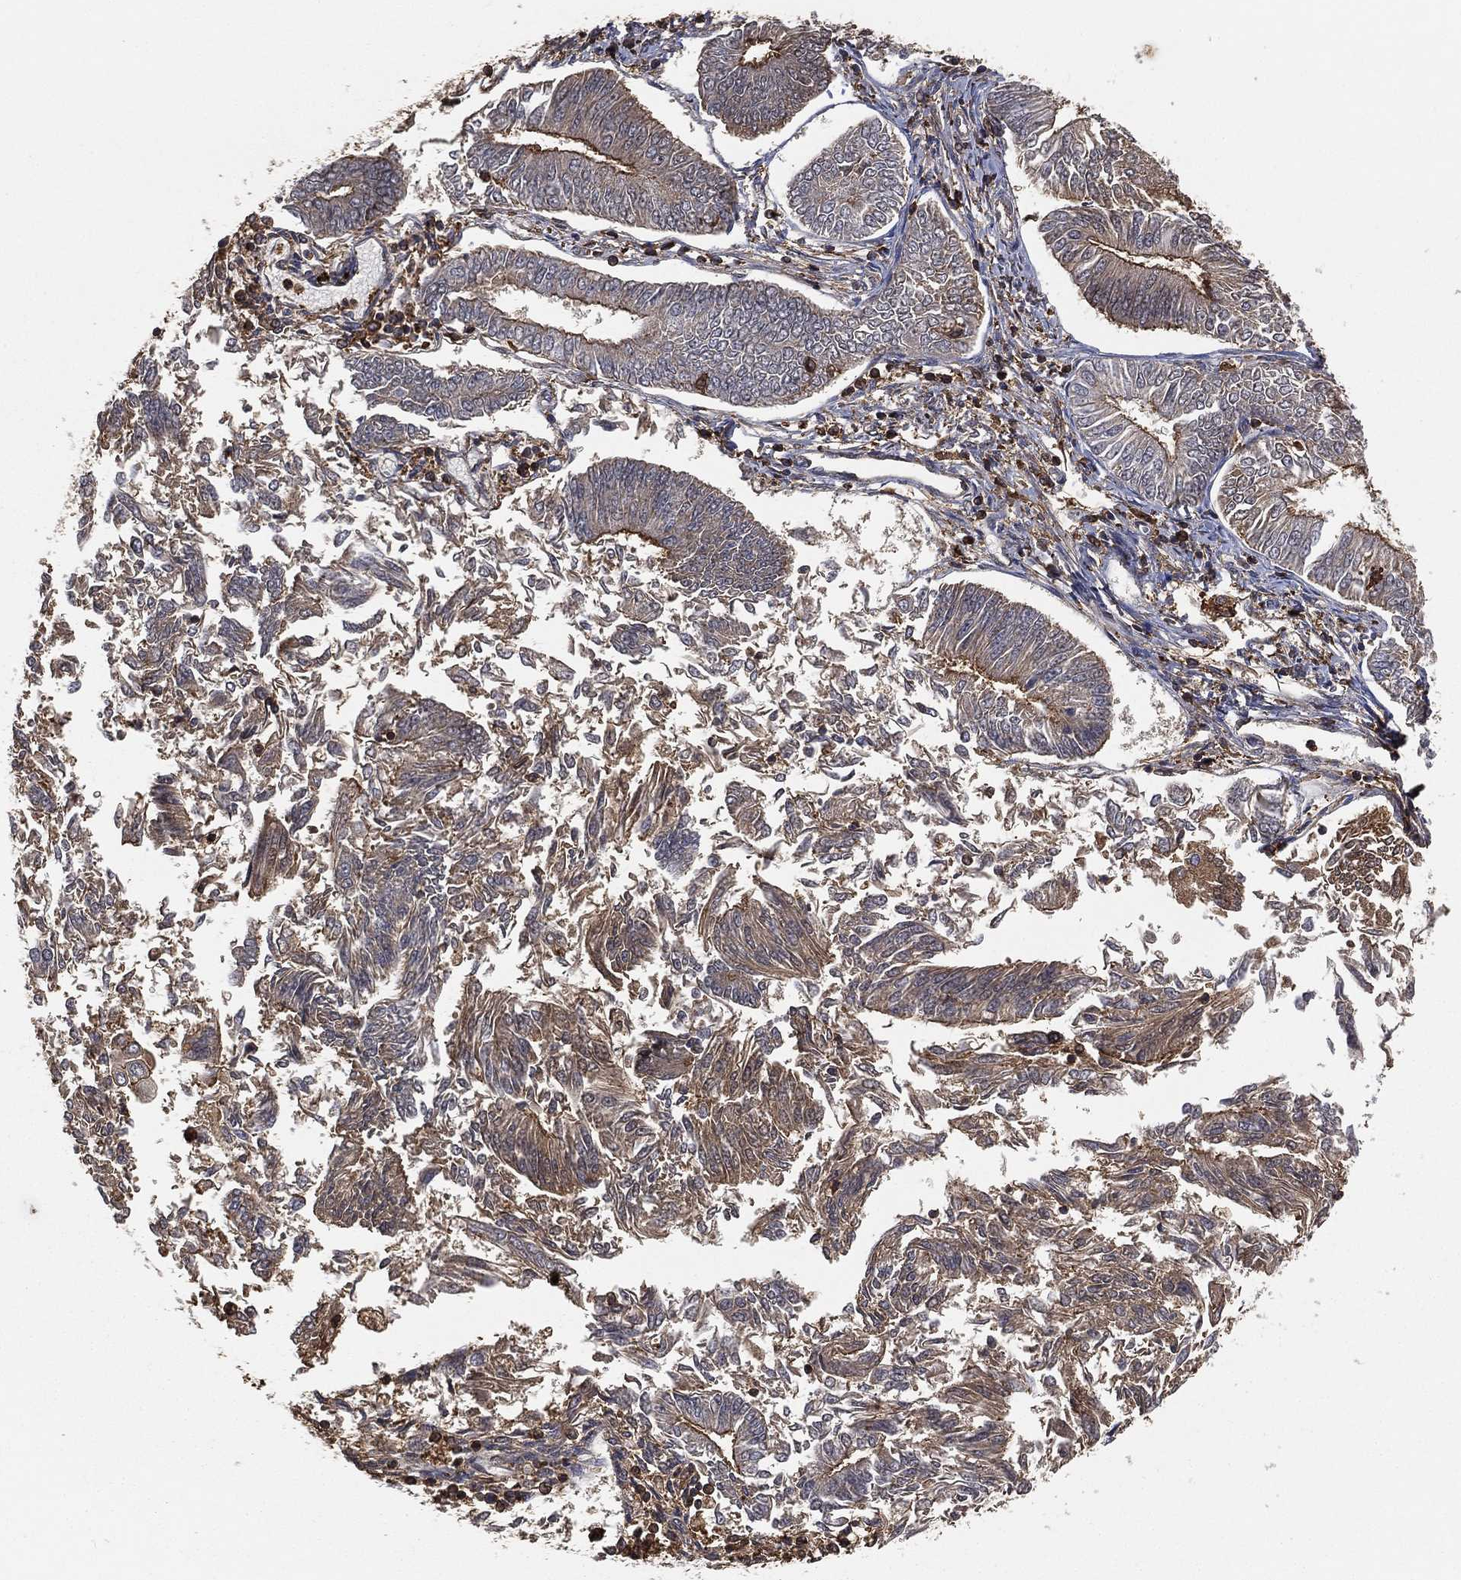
{"staining": {"intensity": "weak", "quantity": "<25%", "location": "cytoplasmic/membranous"}, "tissue": "endometrial cancer", "cell_type": "Tumor cells", "image_type": "cancer", "snomed": [{"axis": "morphology", "description": "Adenocarcinoma, NOS"}, {"axis": "topography", "description": "Endometrium"}], "caption": "DAB immunohistochemical staining of endometrial cancer displays no significant staining in tumor cells.", "gene": "CRYL1", "patient": {"sex": "female", "age": 58}}